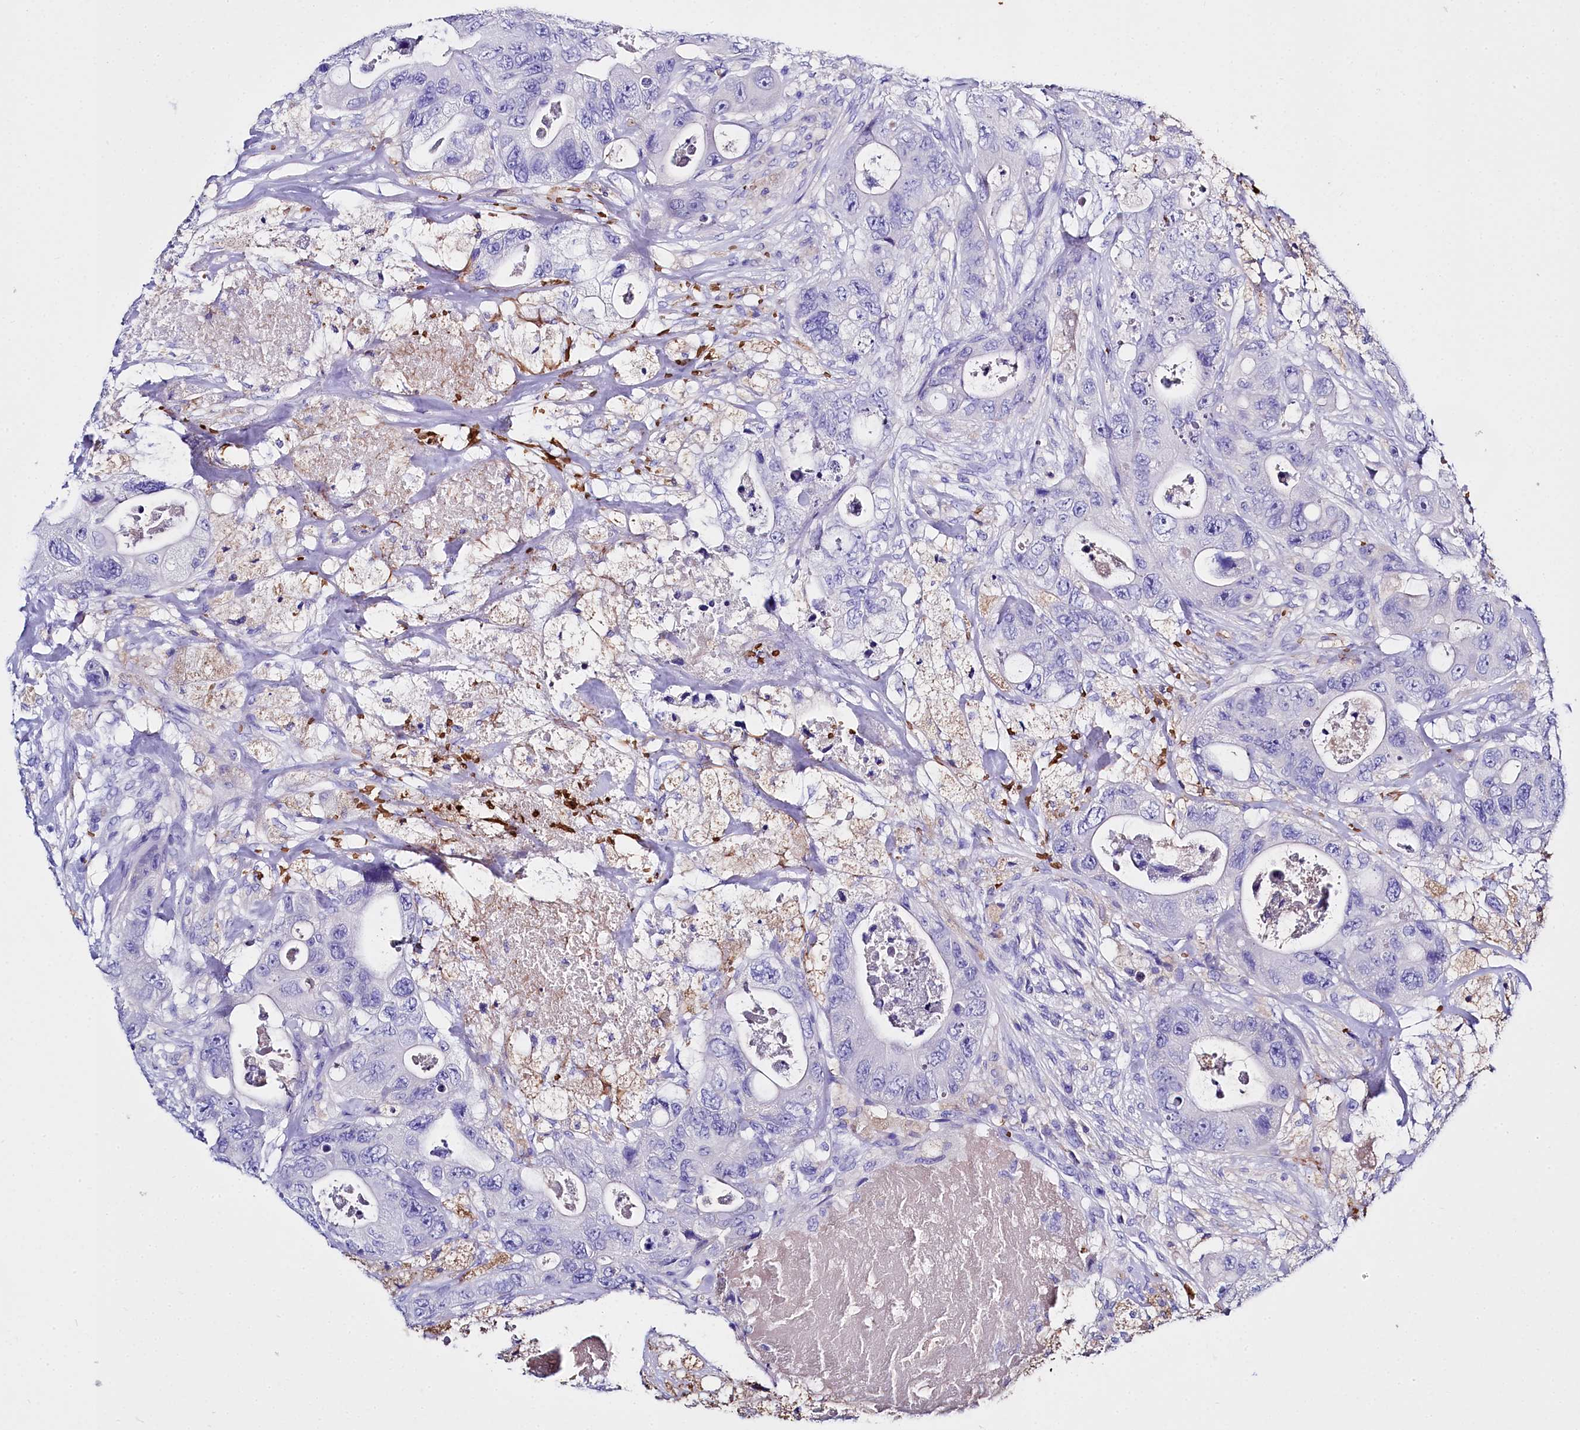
{"staining": {"intensity": "negative", "quantity": "none", "location": "none"}, "tissue": "colorectal cancer", "cell_type": "Tumor cells", "image_type": "cancer", "snomed": [{"axis": "morphology", "description": "Adenocarcinoma, NOS"}, {"axis": "topography", "description": "Colon"}], "caption": "Image shows no significant protein expression in tumor cells of colorectal adenocarcinoma.", "gene": "RPUSD3", "patient": {"sex": "female", "age": 46}}